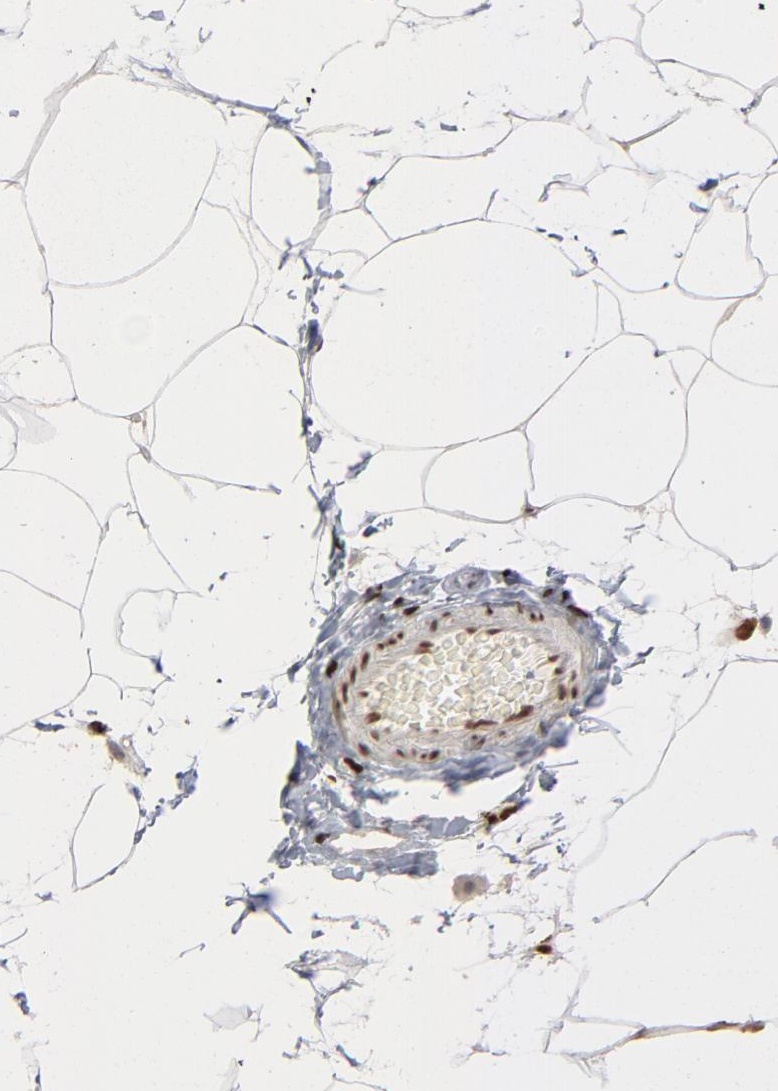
{"staining": {"intensity": "moderate", "quantity": "25%-75%", "location": "nuclear"}, "tissue": "adipose tissue", "cell_type": "Adipocytes", "image_type": "normal", "snomed": [{"axis": "morphology", "description": "Normal tissue, NOS"}, {"axis": "morphology", "description": "Duct carcinoma"}, {"axis": "topography", "description": "Breast"}, {"axis": "topography", "description": "Adipose tissue"}], "caption": "DAB (3,3'-diaminobenzidine) immunohistochemical staining of benign human adipose tissue demonstrates moderate nuclear protein positivity in about 25%-75% of adipocytes. Immunohistochemistry stains the protein in brown and the nuclei are stained blue.", "gene": "NFIB", "patient": {"sex": "female", "age": 37}}